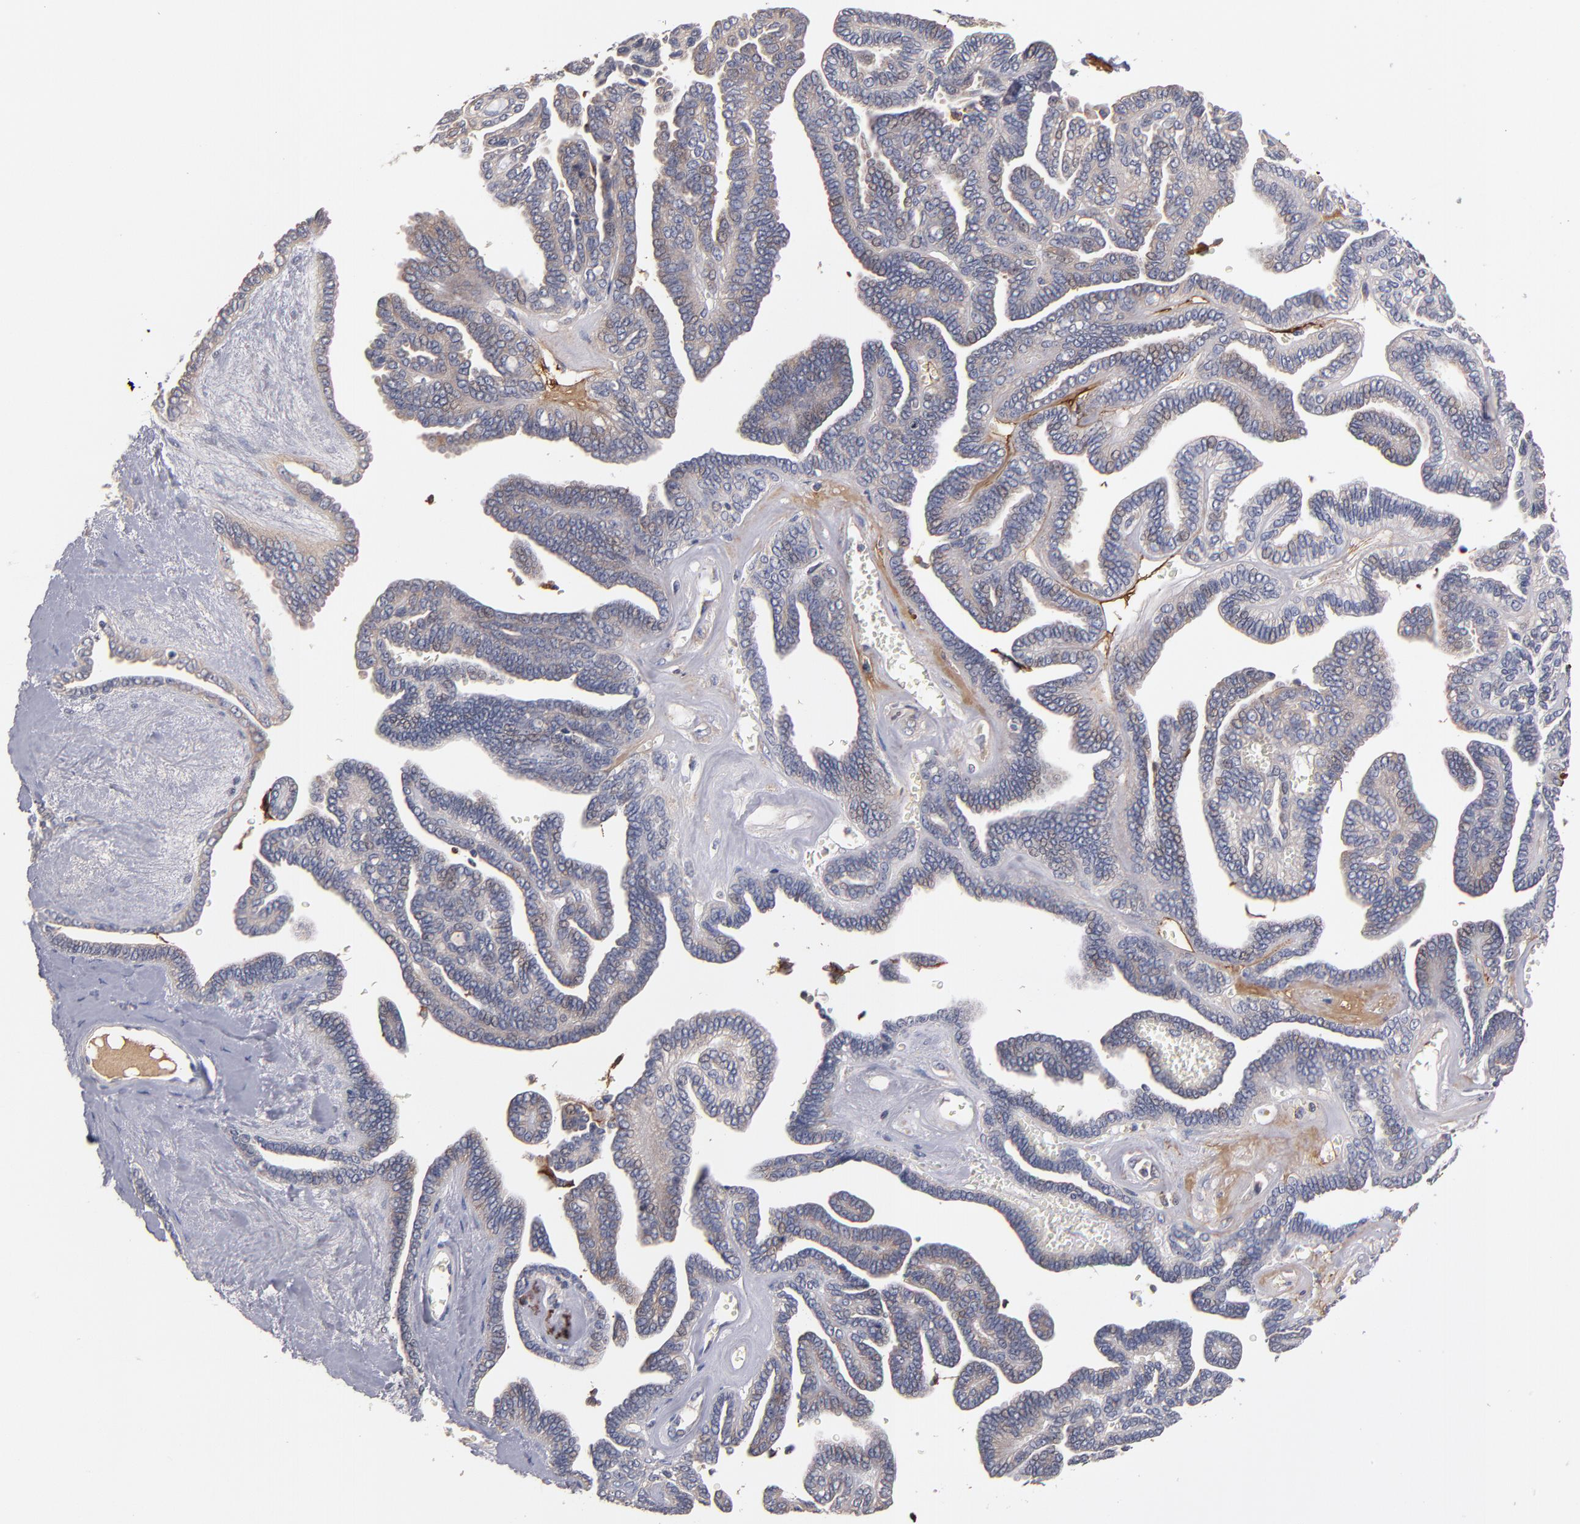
{"staining": {"intensity": "weak", "quantity": "25%-75%", "location": "cytoplasmic/membranous"}, "tissue": "ovarian cancer", "cell_type": "Tumor cells", "image_type": "cancer", "snomed": [{"axis": "morphology", "description": "Cystadenocarcinoma, serous, NOS"}, {"axis": "topography", "description": "Ovary"}], "caption": "Immunohistochemical staining of serous cystadenocarcinoma (ovarian) exhibits low levels of weak cytoplasmic/membranous protein staining in about 25%-75% of tumor cells.", "gene": "DACT1", "patient": {"sex": "female", "age": 71}}